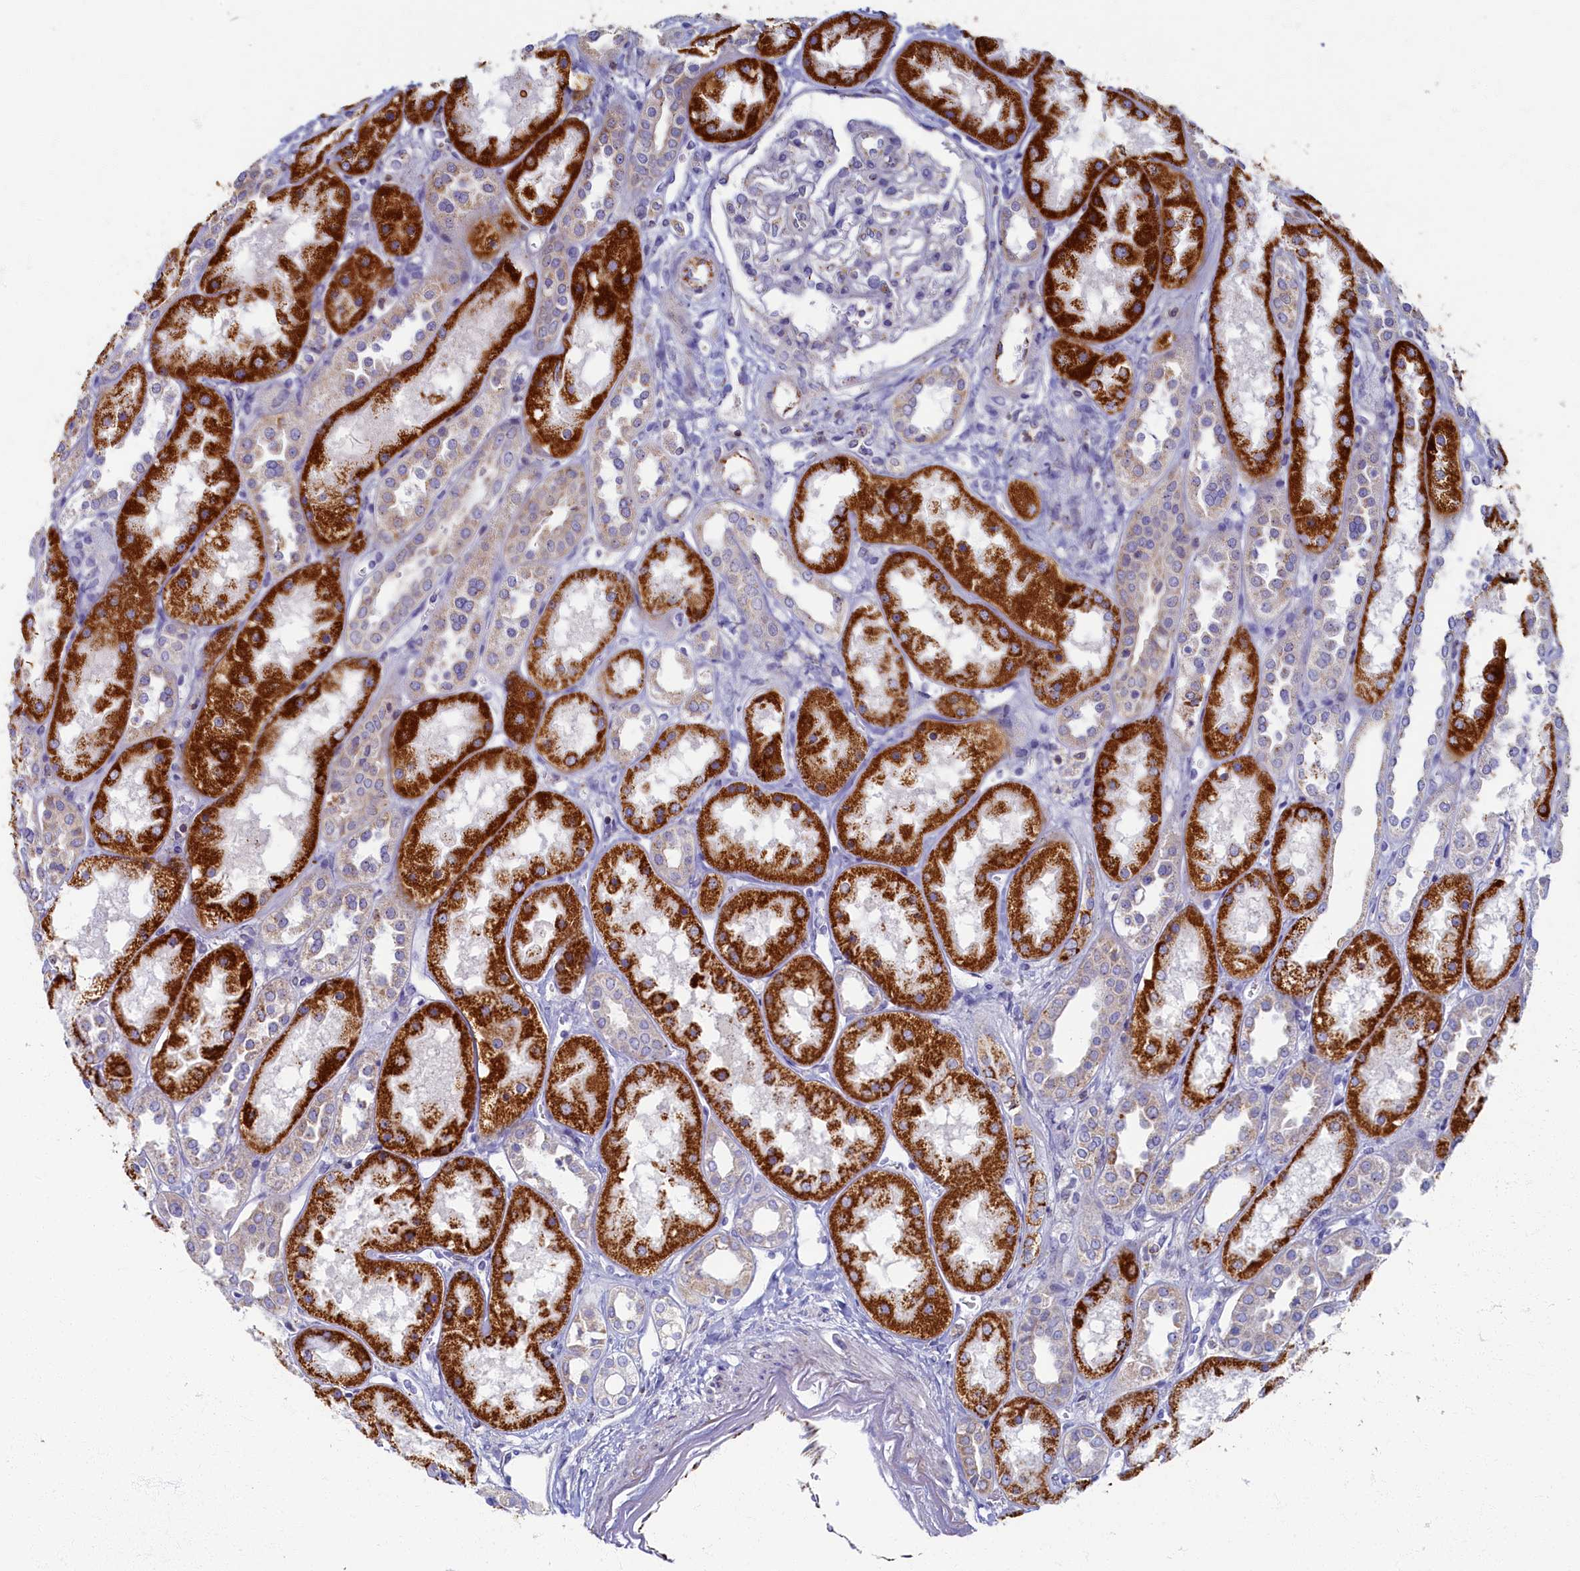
{"staining": {"intensity": "negative", "quantity": "none", "location": "none"}, "tissue": "kidney", "cell_type": "Cells in glomeruli", "image_type": "normal", "snomed": [{"axis": "morphology", "description": "Normal tissue, NOS"}, {"axis": "topography", "description": "Kidney"}], "caption": "High power microscopy micrograph of an IHC histopathology image of normal kidney, revealing no significant expression in cells in glomeruli. (DAB (3,3'-diaminobenzidine) immunohistochemistry (IHC) visualized using brightfield microscopy, high magnification).", "gene": "OCIAD2", "patient": {"sex": "male", "age": 70}}